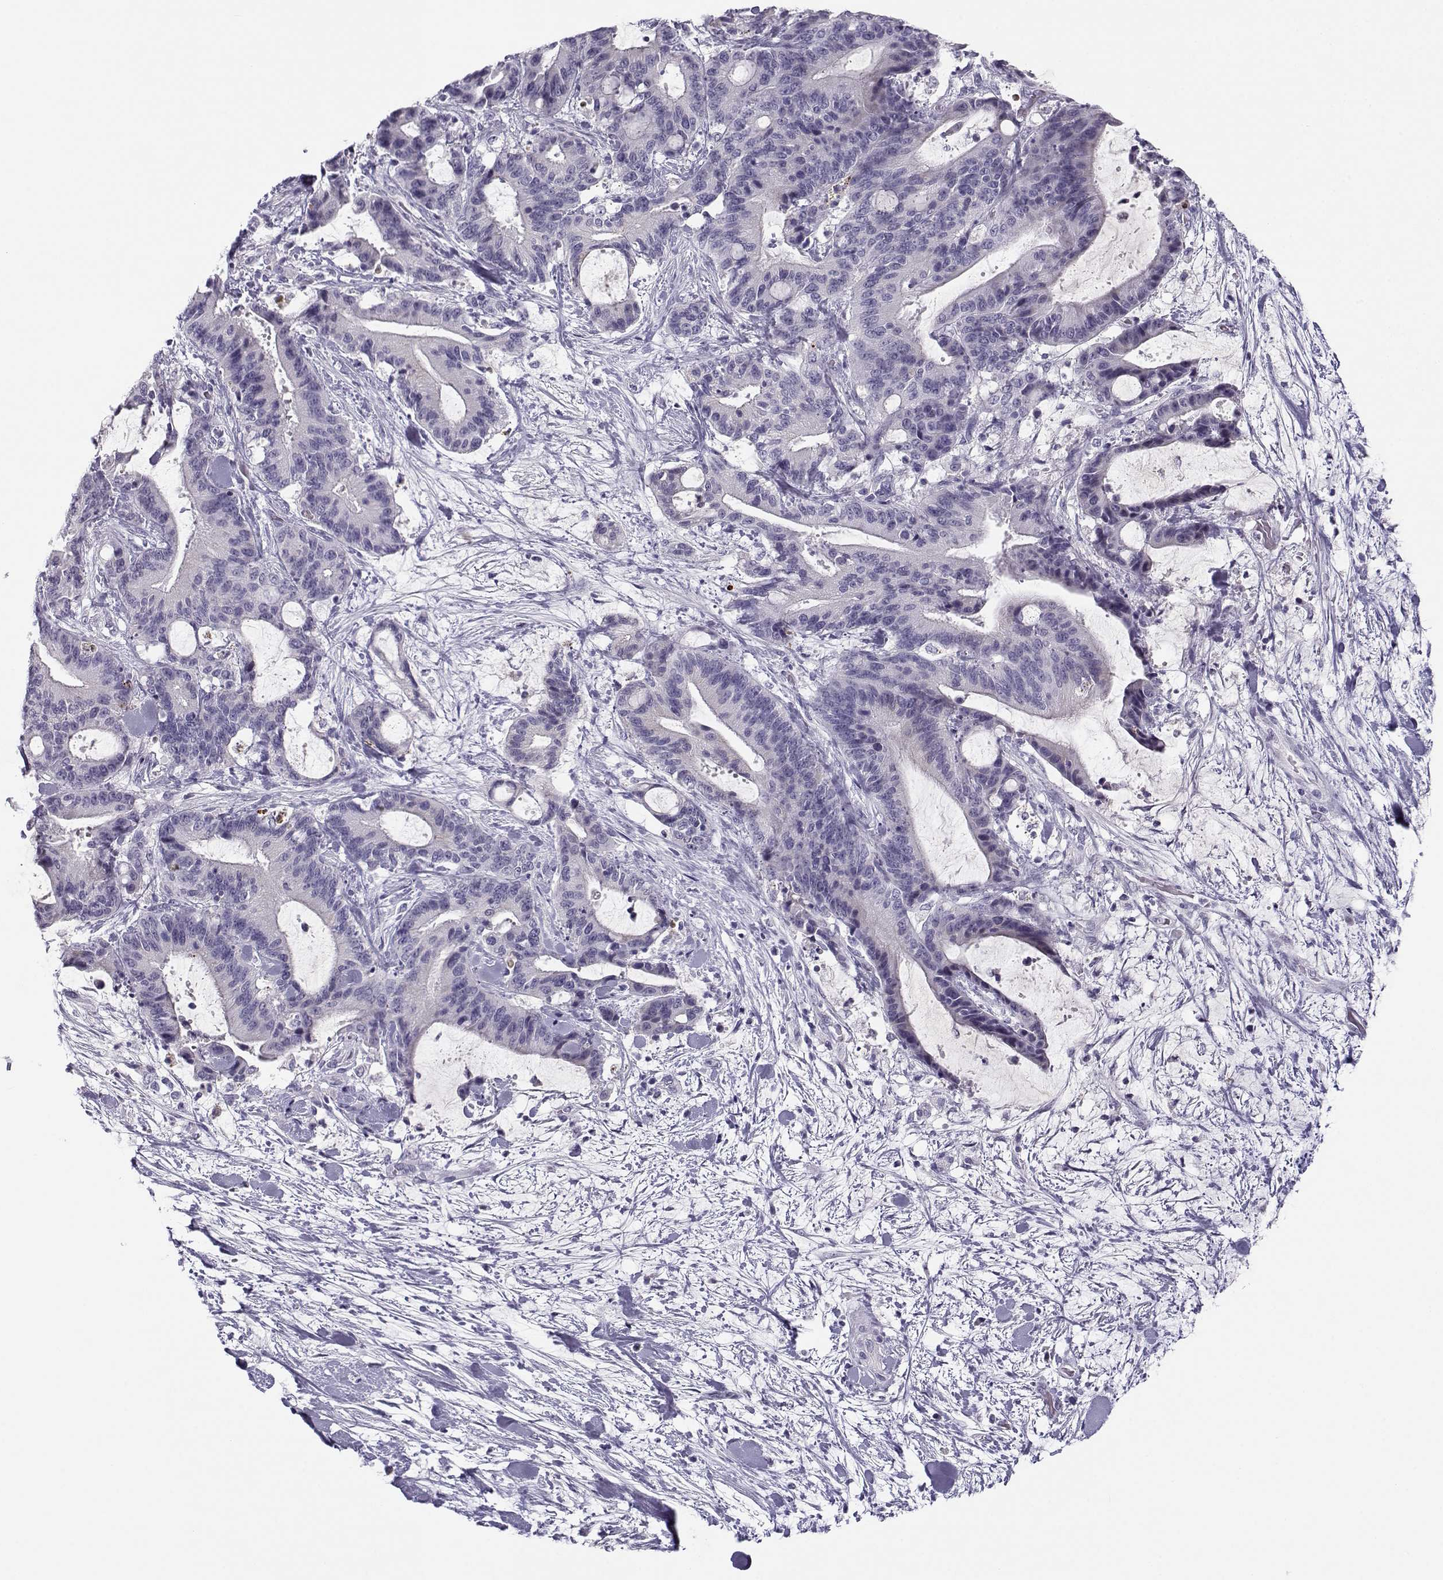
{"staining": {"intensity": "negative", "quantity": "none", "location": "none"}, "tissue": "liver cancer", "cell_type": "Tumor cells", "image_type": "cancer", "snomed": [{"axis": "morphology", "description": "Cholangiocarcinoma"}, {"axis": "topography", "description": "Liver"}], "caption": "Immunohistochemical staining of human cholangiocarcinoma (liver) displays no significant expression in tumor cells.", "gene": "CFAP77", "patient": {"sex": "female", "age": 73}}